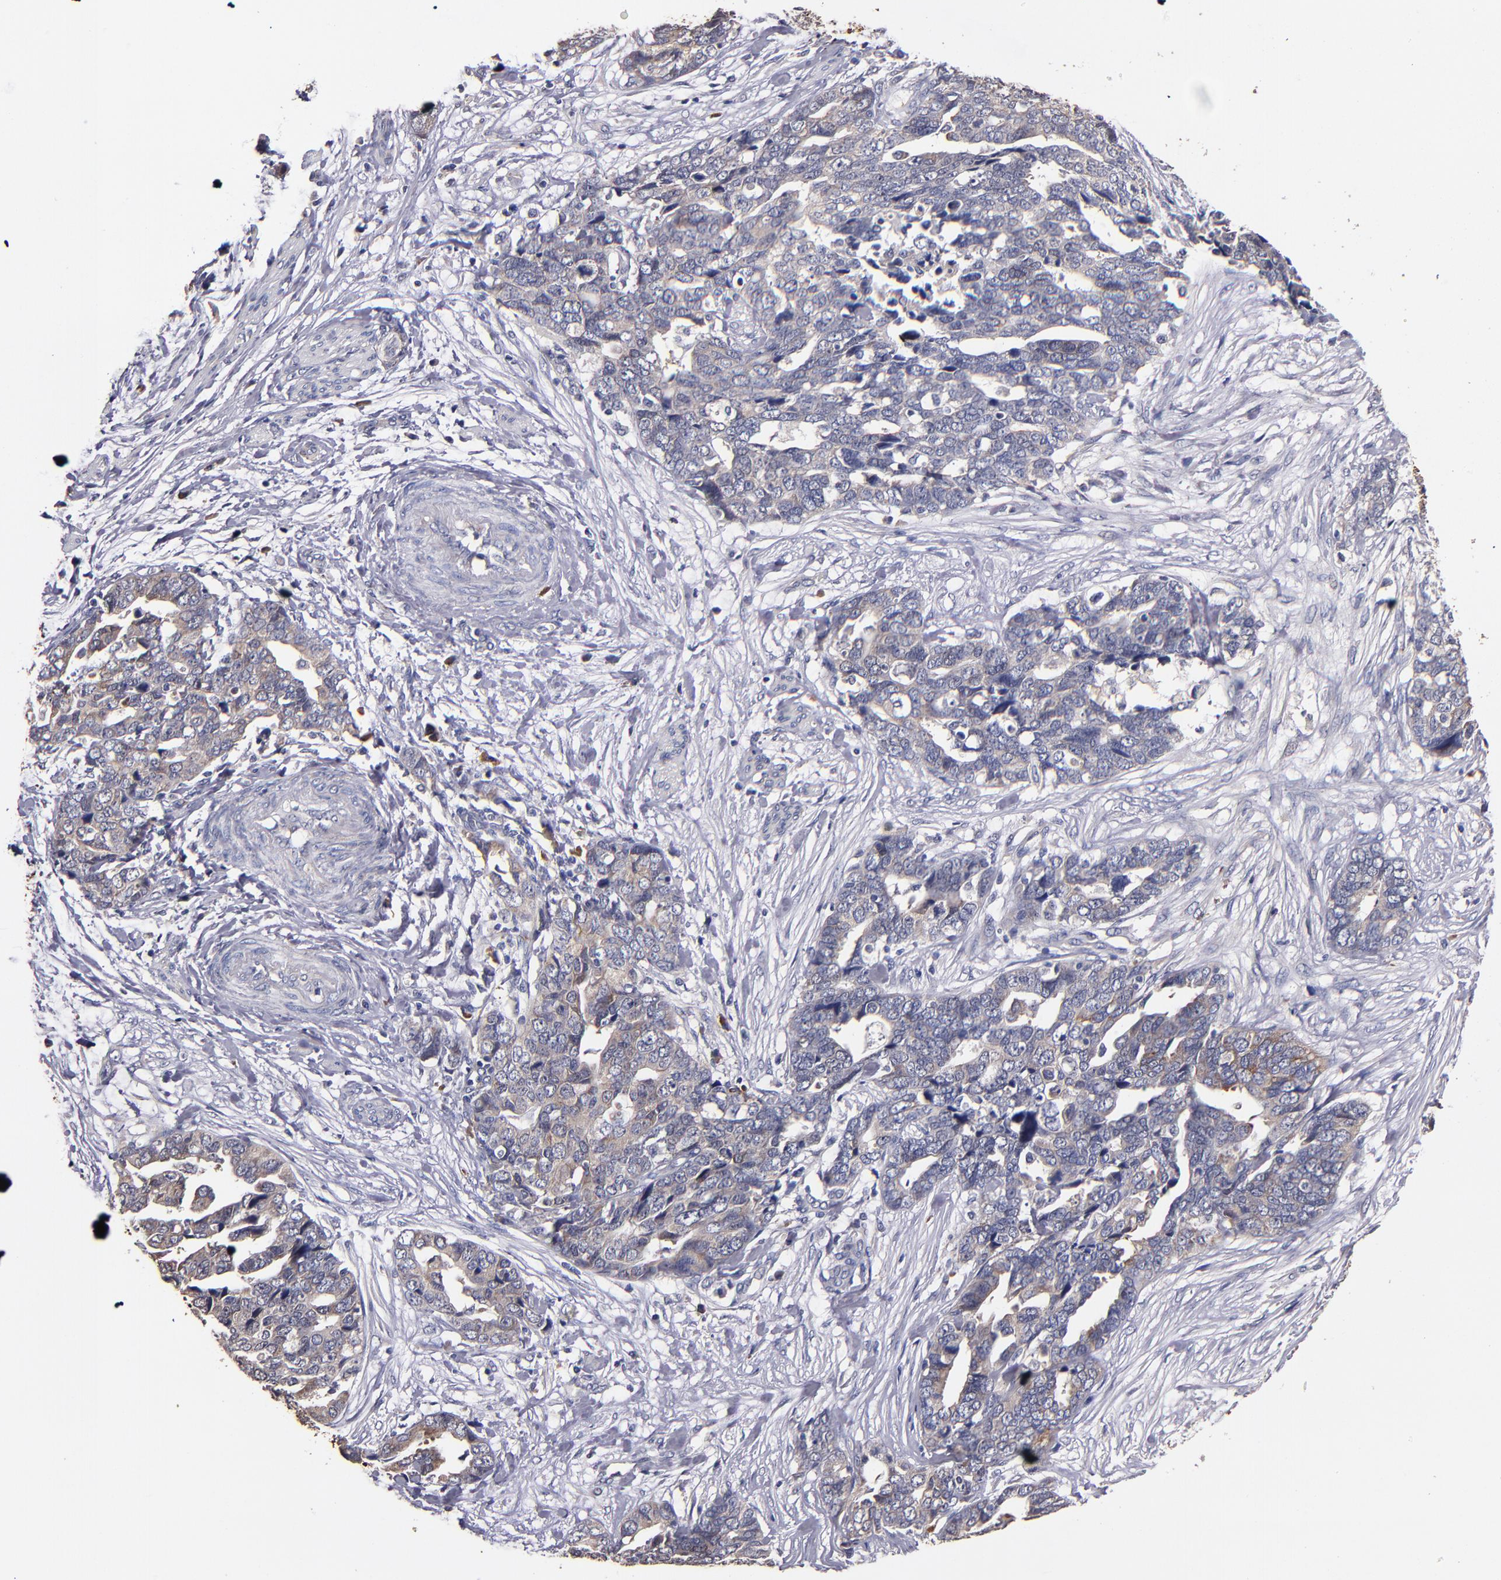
{"staining": {"intensity": "weak", "quantity": "<25%", "location": "cytoplasmic/membranous"}, "tissue": "ovarian cancer", "cell_type": "Tumor cells", "image_type": "cancer", "snomed": [{"axis": "morphology", "description": "Normal tissue, NOS"}, {"axis": "morphology", "description": "Cystadenocarcinoma, serous, NOS"}, {"axis": "topography", "description": "Fallopian tube"}, {"axis": "topography", "description": "Ovary"}], "caption": "The micrograph displays no staining of tumor cells in ovarian cancer (serous cystadenocarcinoma). (DAB immunohistochemistry (IHC), high magnification).", "gene": "TTLL12", "patient": {"sex": "female", "age": 56}}